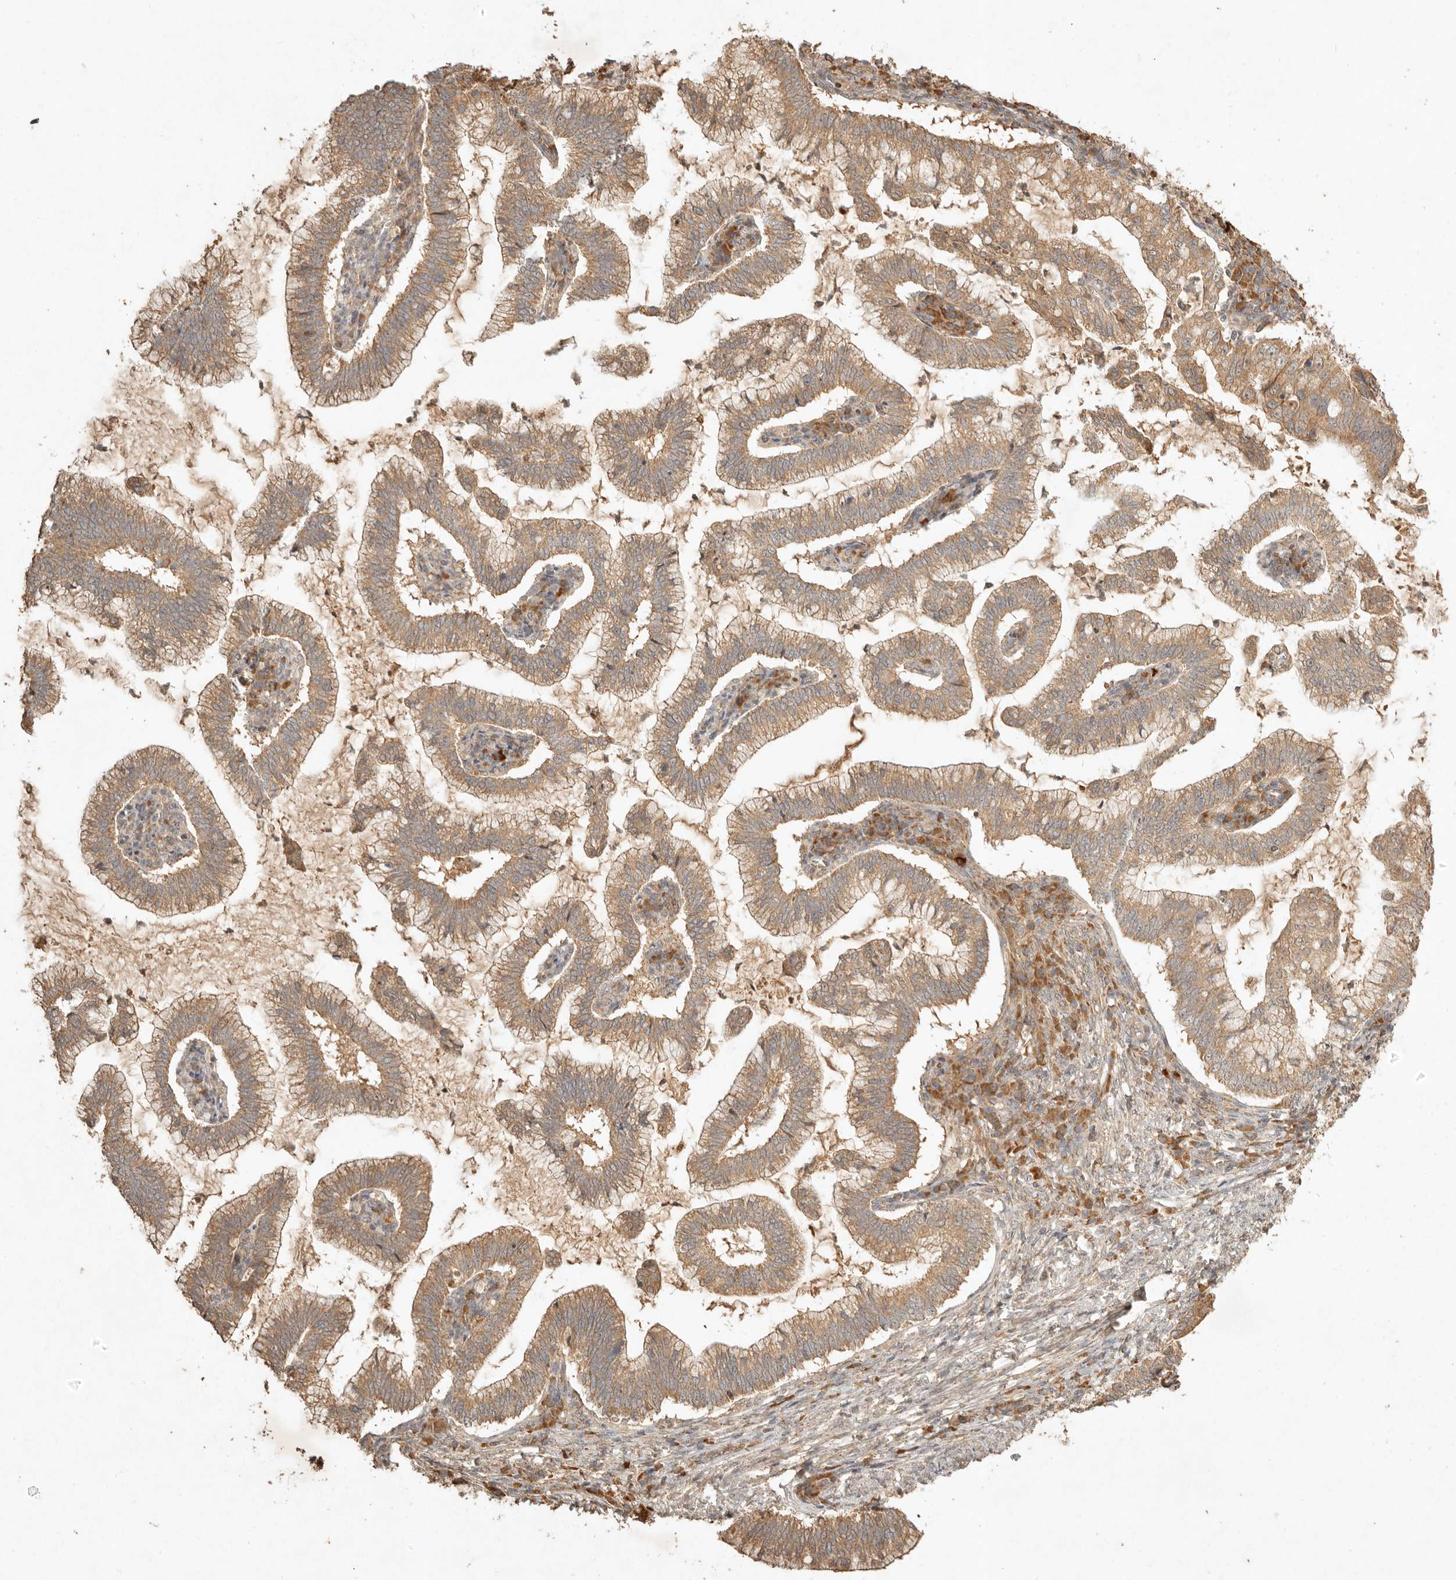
{"staining": {"intensity": "moderate", "quantity": ">75%", "location": "cytoplasmic/membranous"}, "tissue": "cervical cancer", "cell_type": "Tumor cells", "image_type": "cancer", "snomed": [{"axis": "morphology", "description": "Adenocarcinoma, NOS"}, {"axis": "topography", "description": "Cervix"}], "caption": "Cervical cancer stained with a brown dye exhibits moderate cytoplasmic/membranous positive expression in about >75% of tumor cells.", "gene": "CLEC4C", "patient": {"sex": "female", "age": 36}}